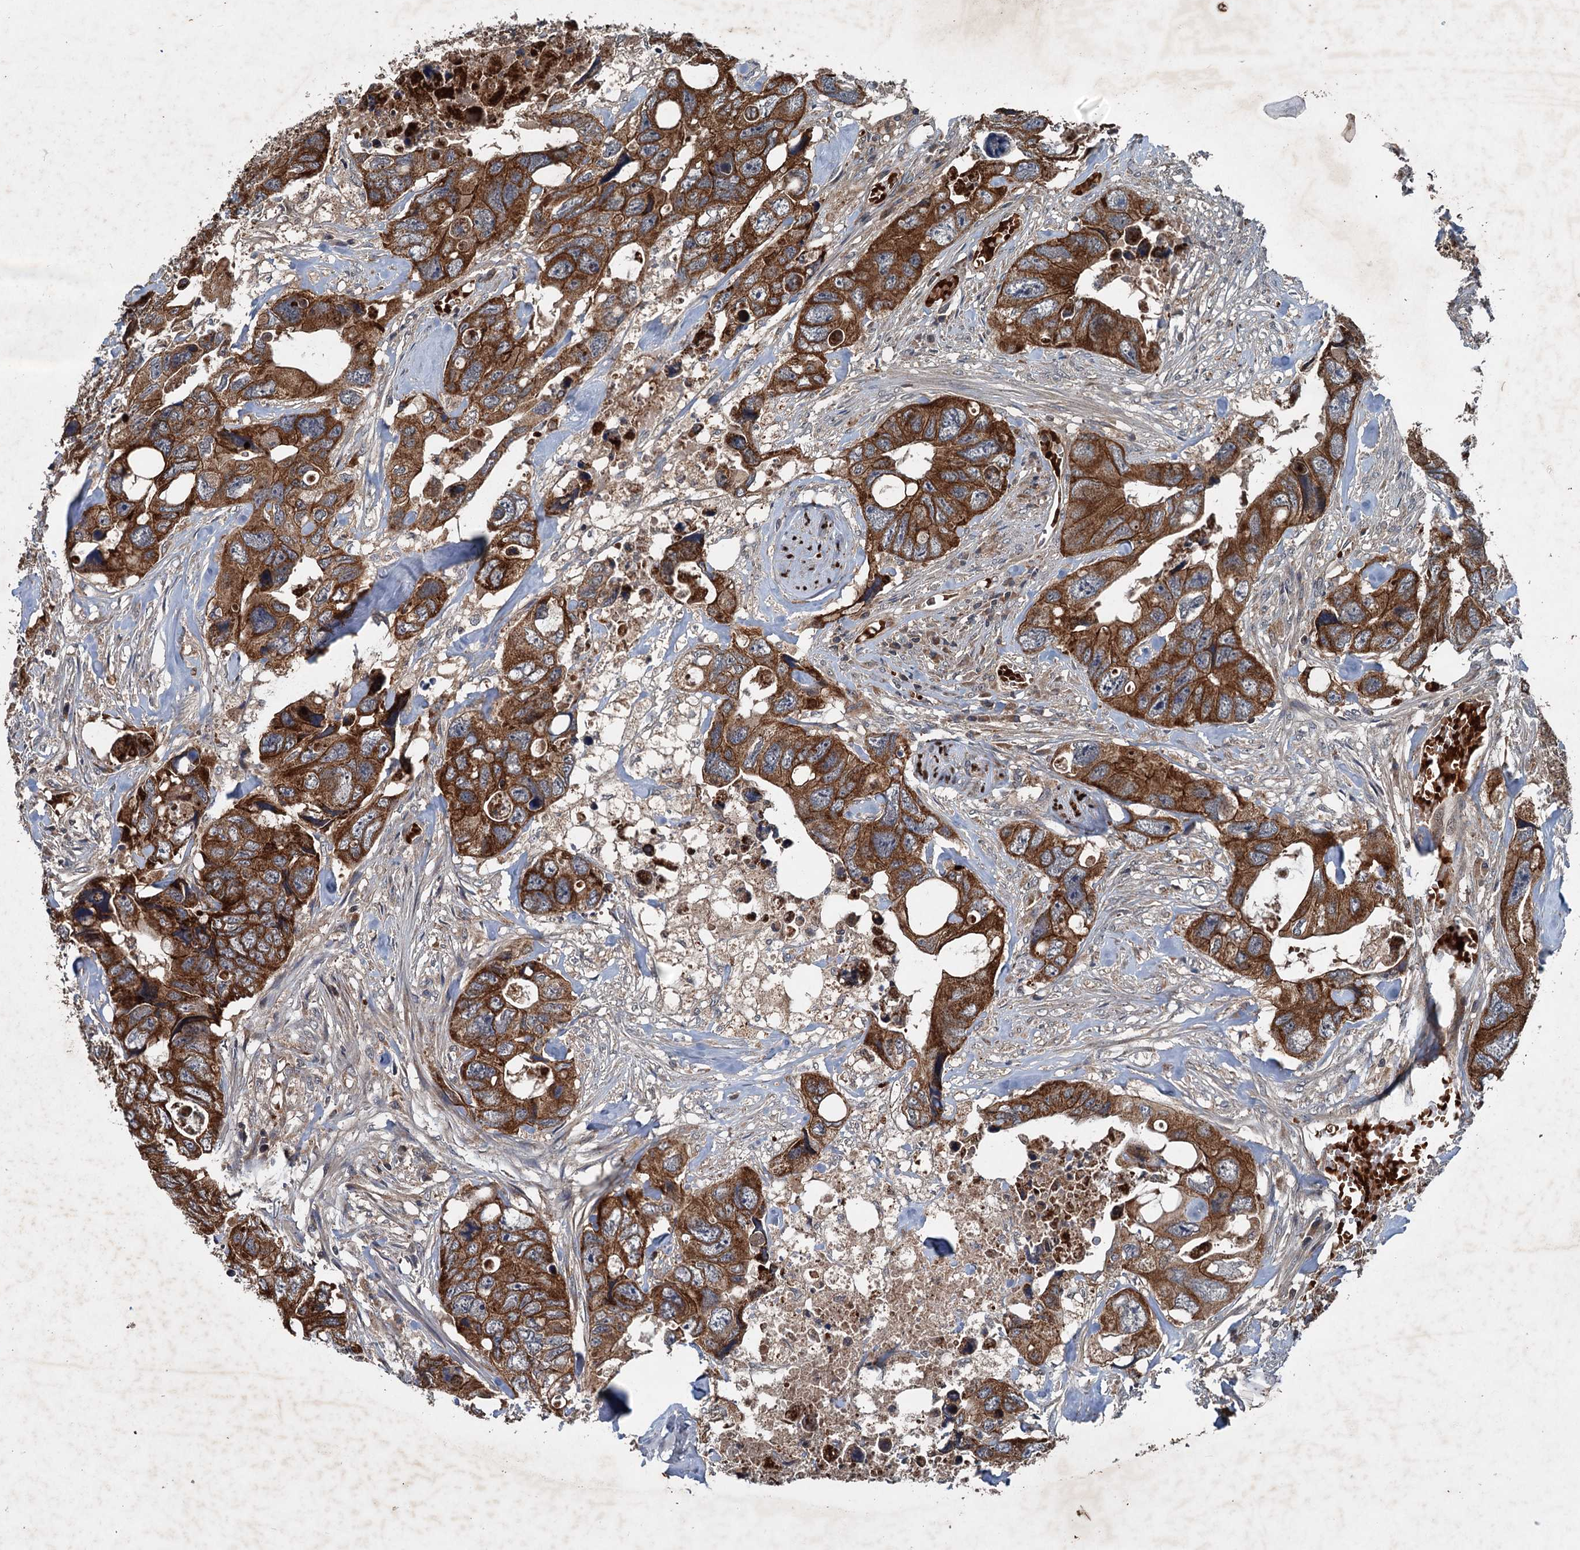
{"staining": {"intensity": "strong", "quantity": ">75%", "location": "cytoplasmic/membranous"}, "tissue": "colorectal cancer", "cell_type": "Tumor cells", "image_type": "cancer", "snomed": [{"axis": "morphology", "description": "Adenocarcinoma, NOS"}, {"axis": "topography", "description": "Rectum"}], "caption": "Strong cytoplasmic/membranous protein positivity is identified in about >75% of tumor cells in colorectal cancer (adenocarcinoma).", "gene": "N4BP2L2", "patient": {"sex": "male", "age": 57}}